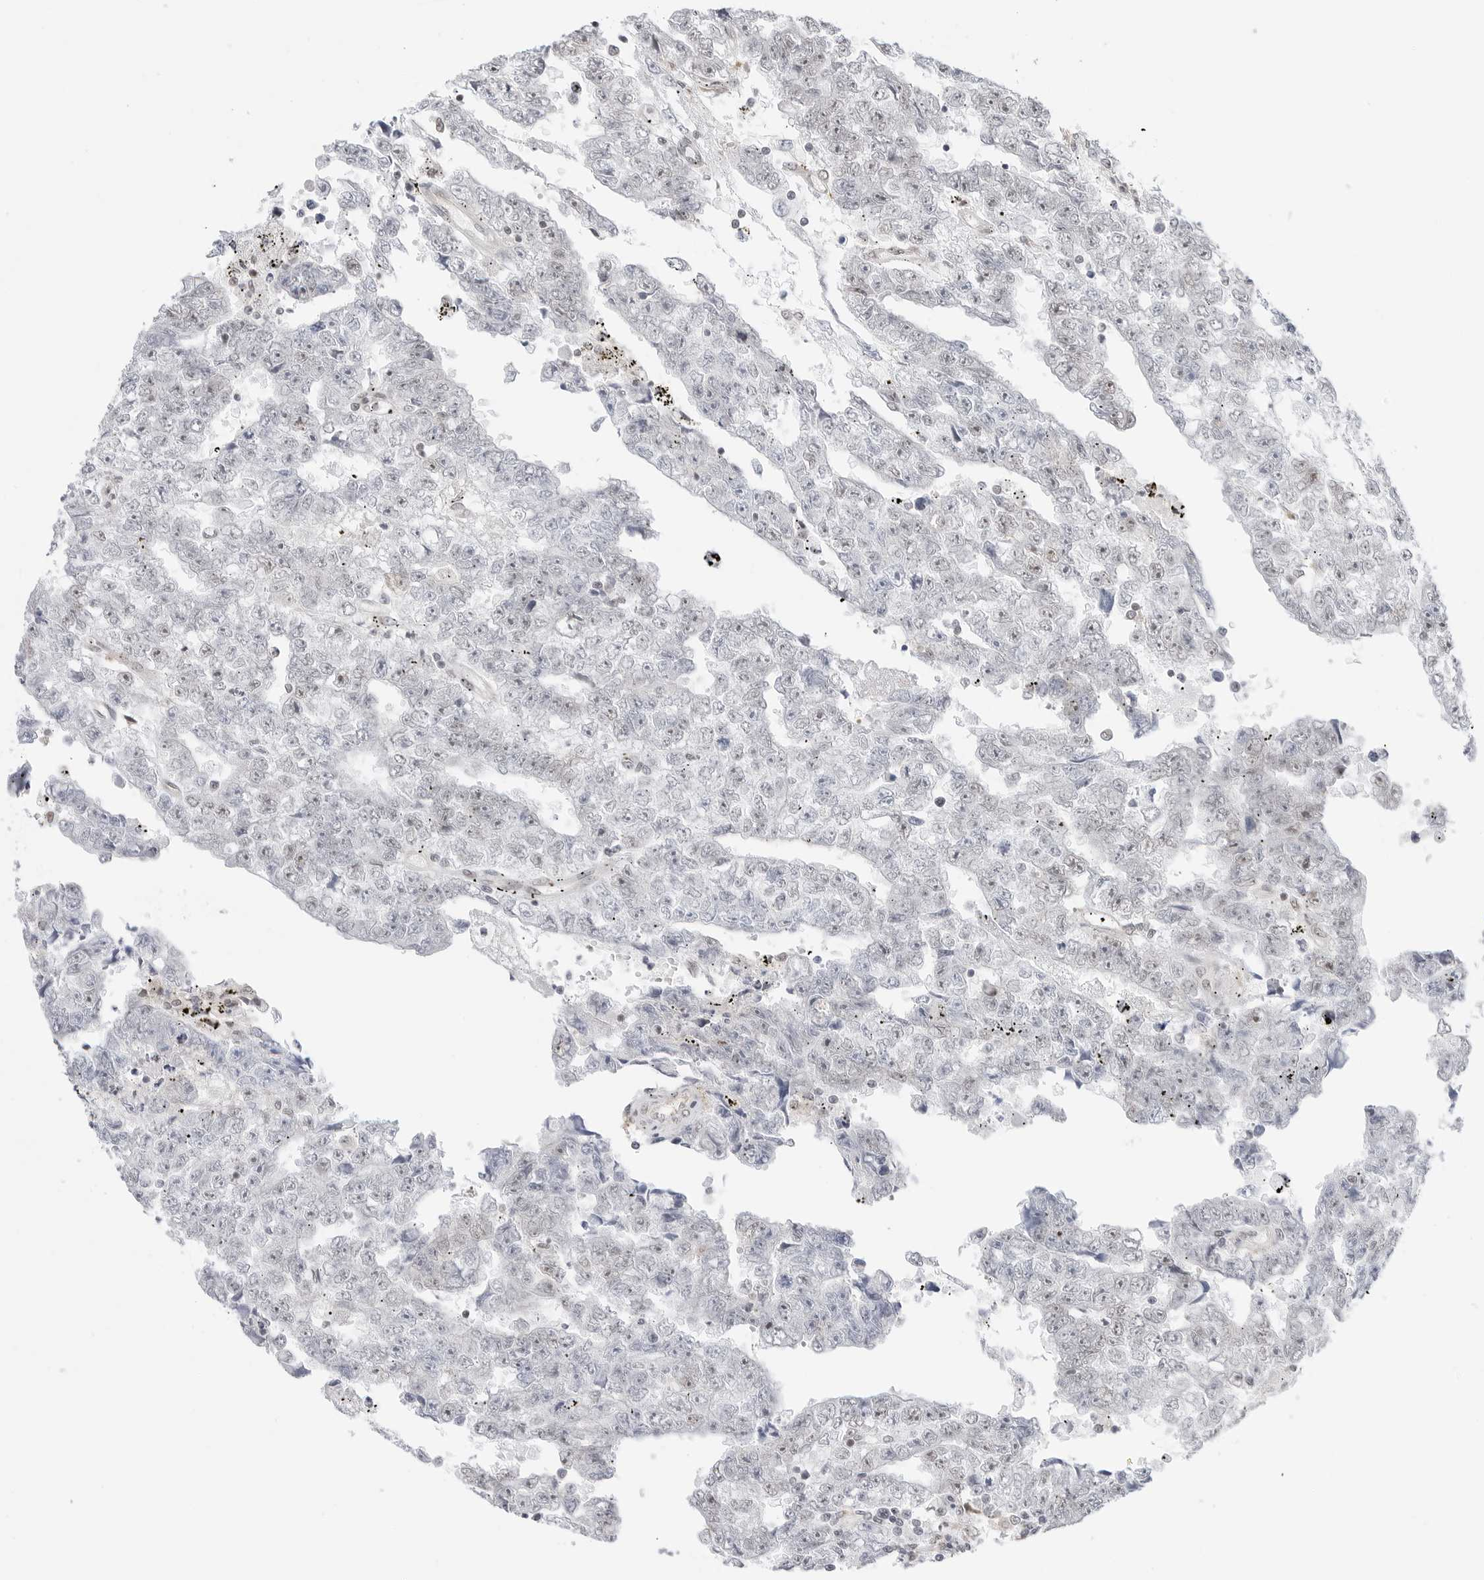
{"staining": {"intensity": "weak", "quantity": "25%-75%", "location": "nuclear"}, "tissue": "testis cancer", "cell_type": "Tumor cells", "image_type": "cancer", "snomed": [{"axis": "morphology", "description": "Carcinoma, Embryonal, NOS"}, {"axis": "topography", "description": "Testis"}], "caption": "This image shows immunohistochemistry (IHC) staining of testis cancer, with low weak nuclear positivity in about 25%-75% of tumor cells.", "gene": "C1orf162", "patient": {"sex": "male", "age": 25}}